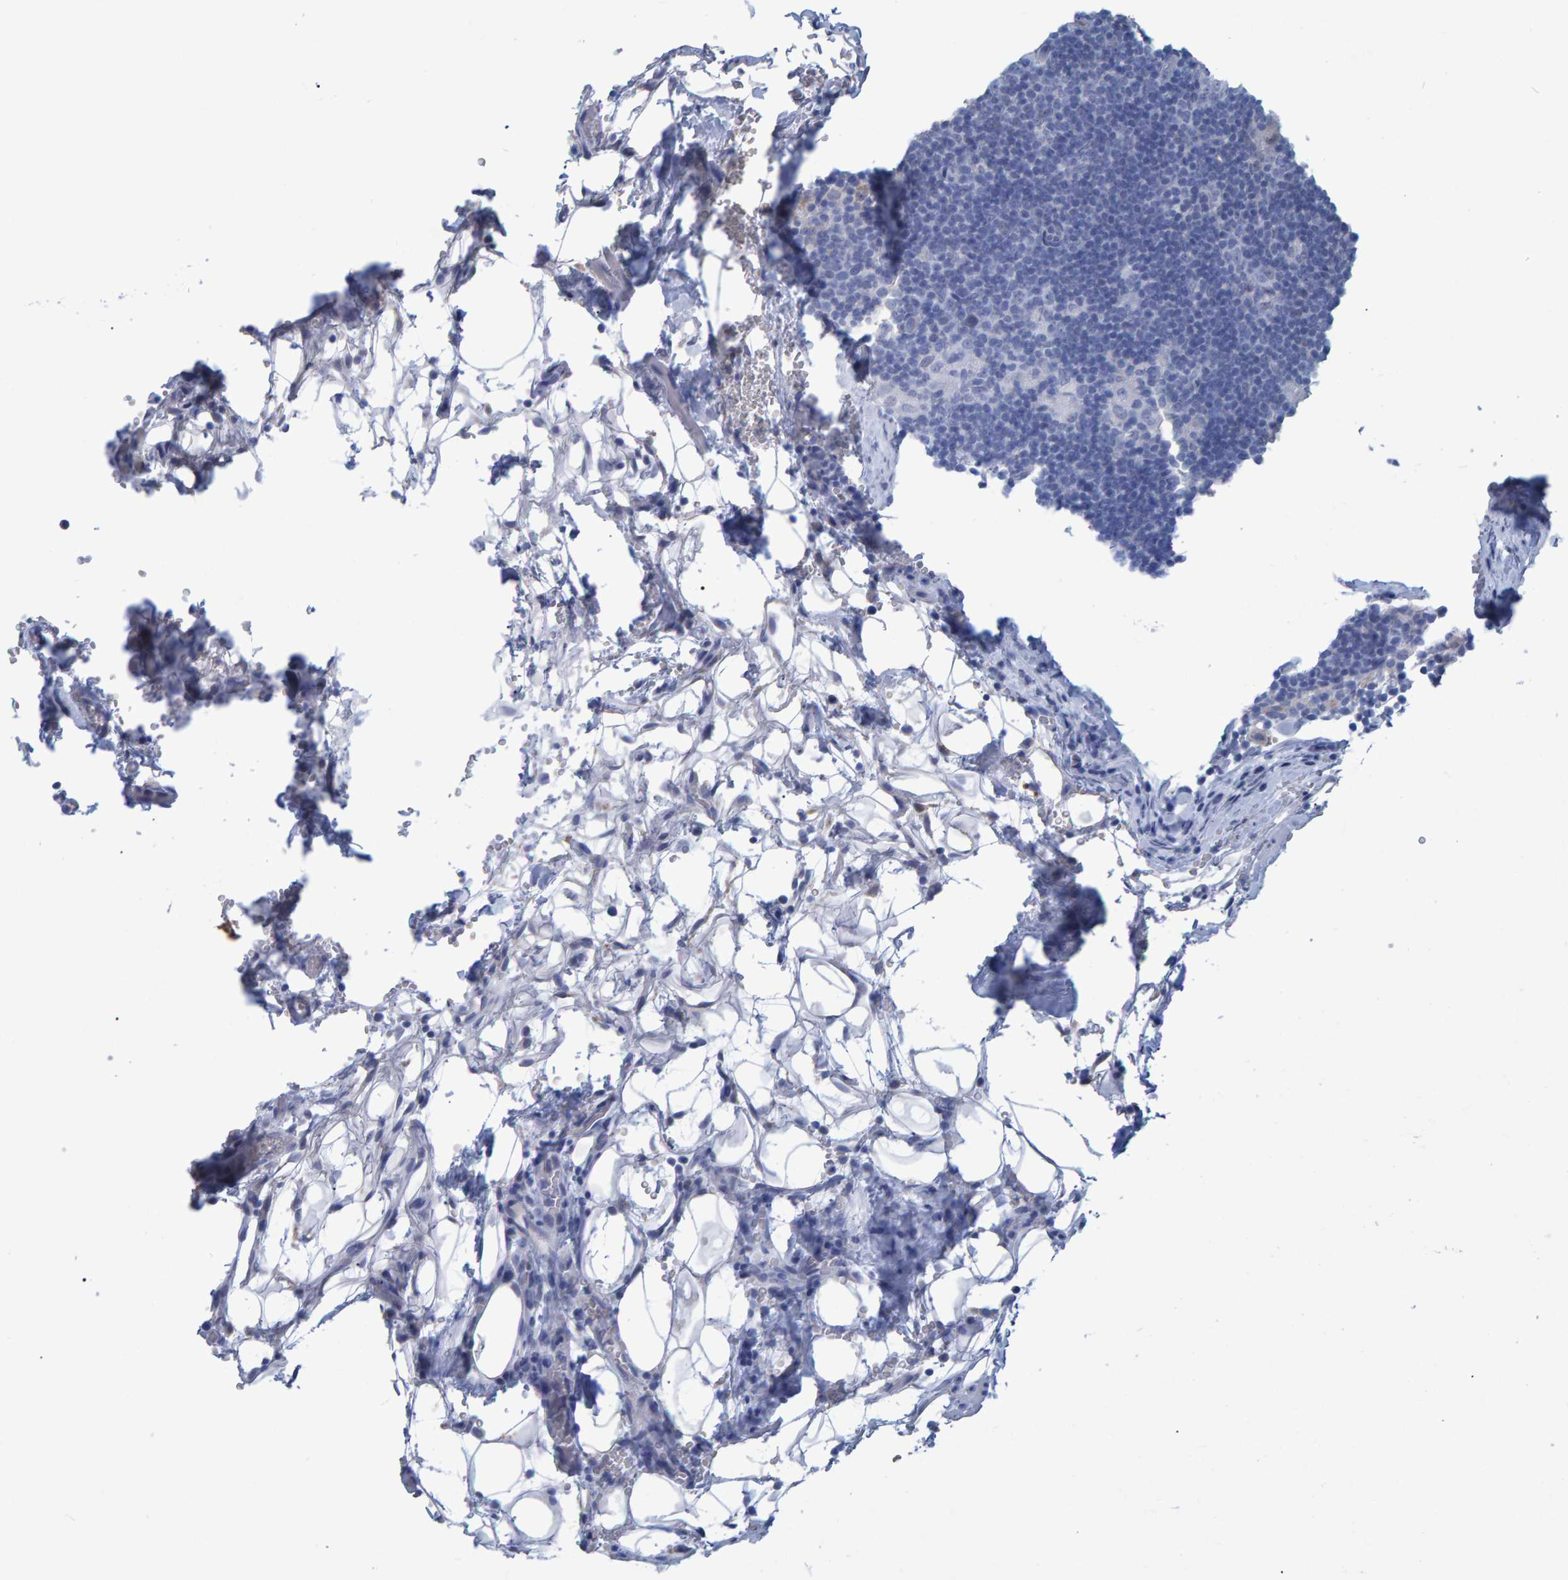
{"staining": {"intensity": "negative", "quantity": "none", "location": "none"}, "tissue": "lymphoma", "cell_type": "Tumor cells", "image_type": "cancer", "snomed": [{"axis": "morphology", "description": "Hodgkin's disease, NOS"}, {"axis": "topography", "description": "Lymph node"}], "caption": "Tumor cells show no significant positivity in Hodgkin's disease. (DAB (3,3'-diaminobenzidine) immunohistochemistry with hematoxylin counter stain).", "gene": "PROCA1", "patient": {"sex": "female", "age": 57}}